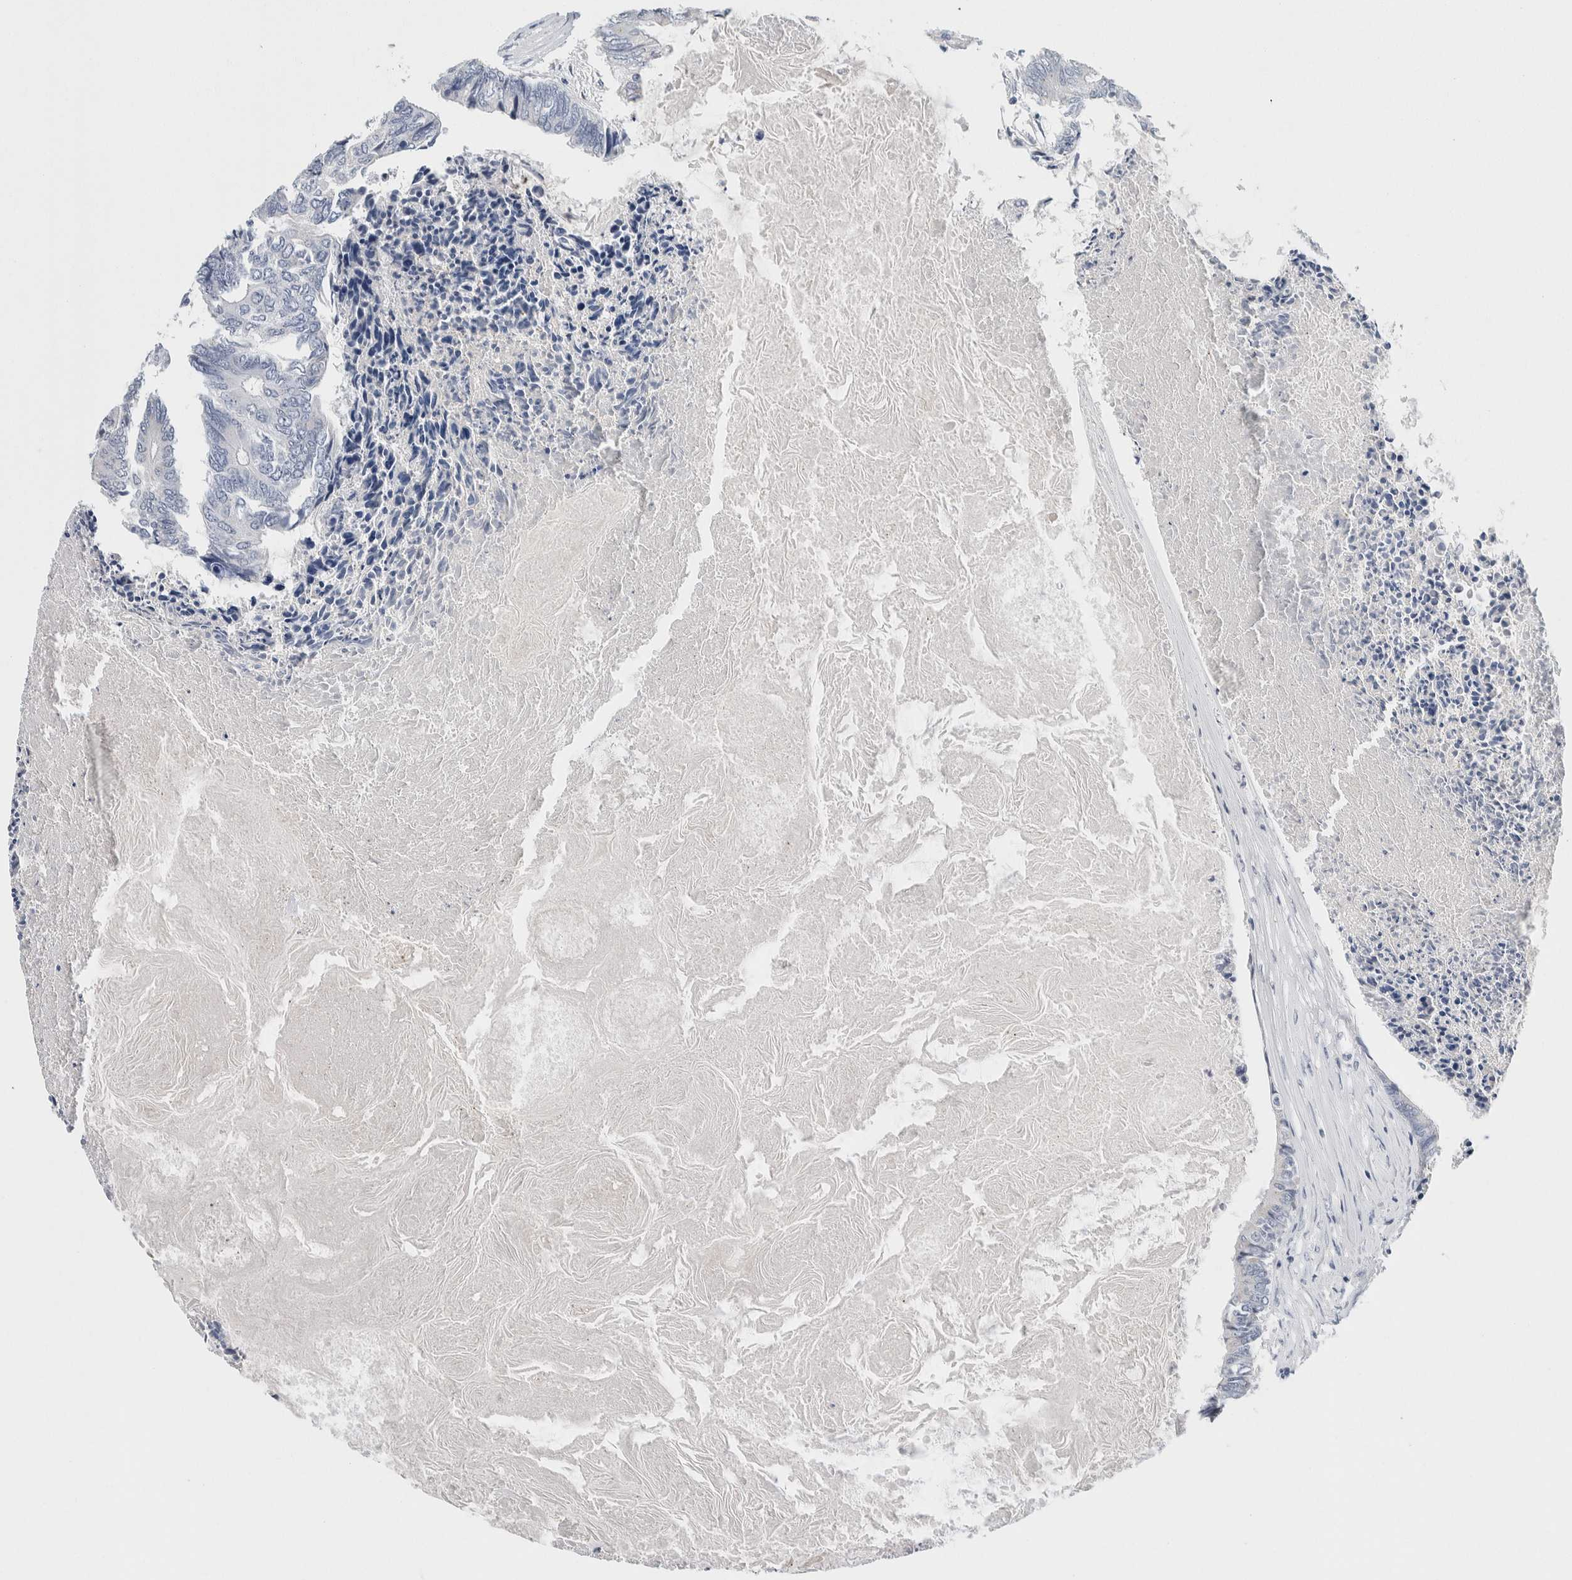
{"staining": {"intensity": "negative", "quantity": "none", "location": "none"}, "tissue": "colorectal cancer", "cell_type": "Tumor cells", "image_type": "cancer", "snomed": [{"axis": "morphology", "description": "Adenocarcinoma, NOS"}, {"axis": "topography", "description": "Rectum"}], "caption": "The immunohistochemistry histopathology image has no significant staining in tumor cells of adenocarcinoma (colorectal) tissue.", "gene": "SCN2A", "patient": {"sex": "male", "age": 63}}